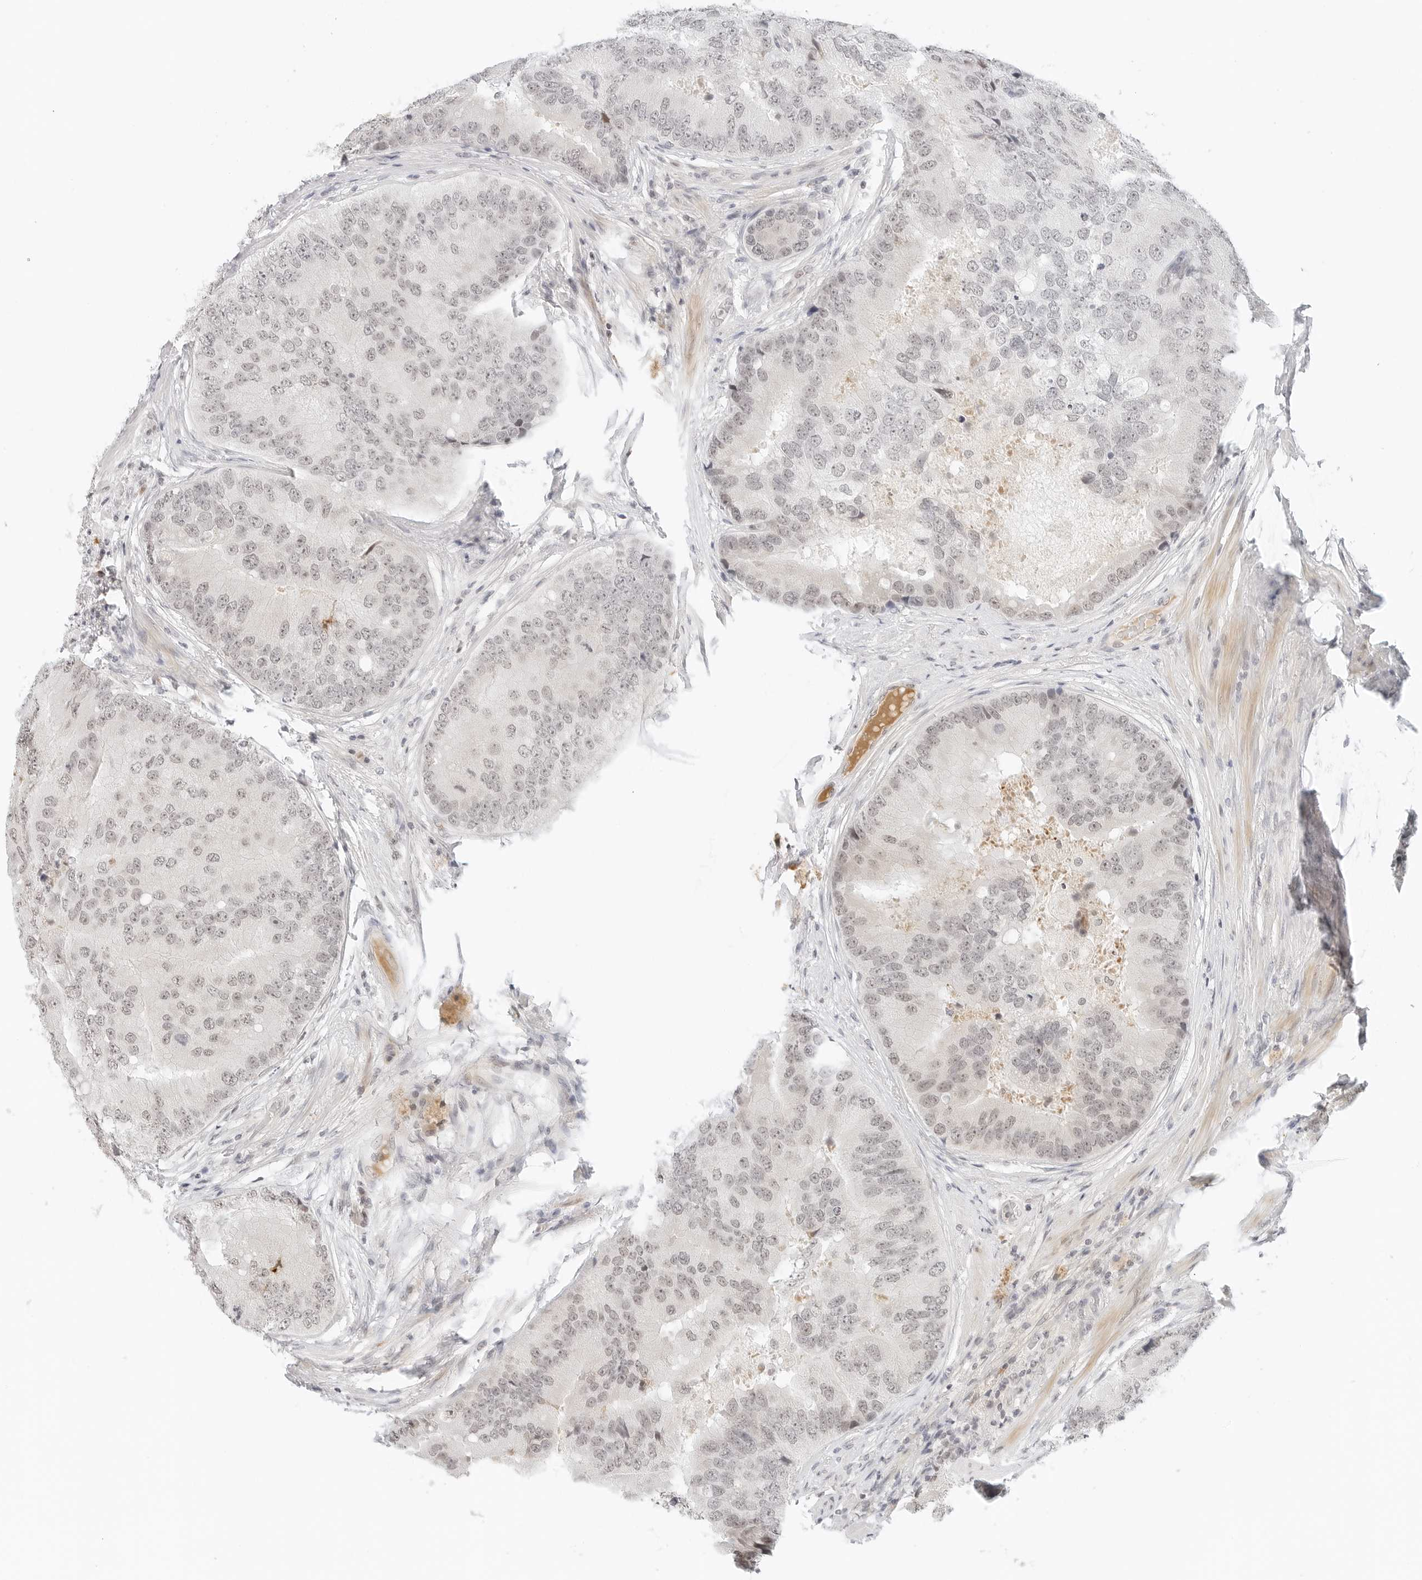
{"staining": {"intensity": "moderate", "quantity": "<25%", "location": "cytoplasmic/membranous"}, "tissue": "prostate cancer", "cell_type": "Tumor cells", "image_type": "cancer", "snomed": [{"axis": "morphology", "description": "Adenocarcinoma, High grade"}, {"axis": "topography", "description": "Prostate"}], "caption": "Brown immunohistochemical staining in prostate cancer exhibits moderate cytoplasmic/membranous positivity in approximately <25% of tumor cells.", "gene": "NEO1", "patient": {"sex": "male", "age": 70}}